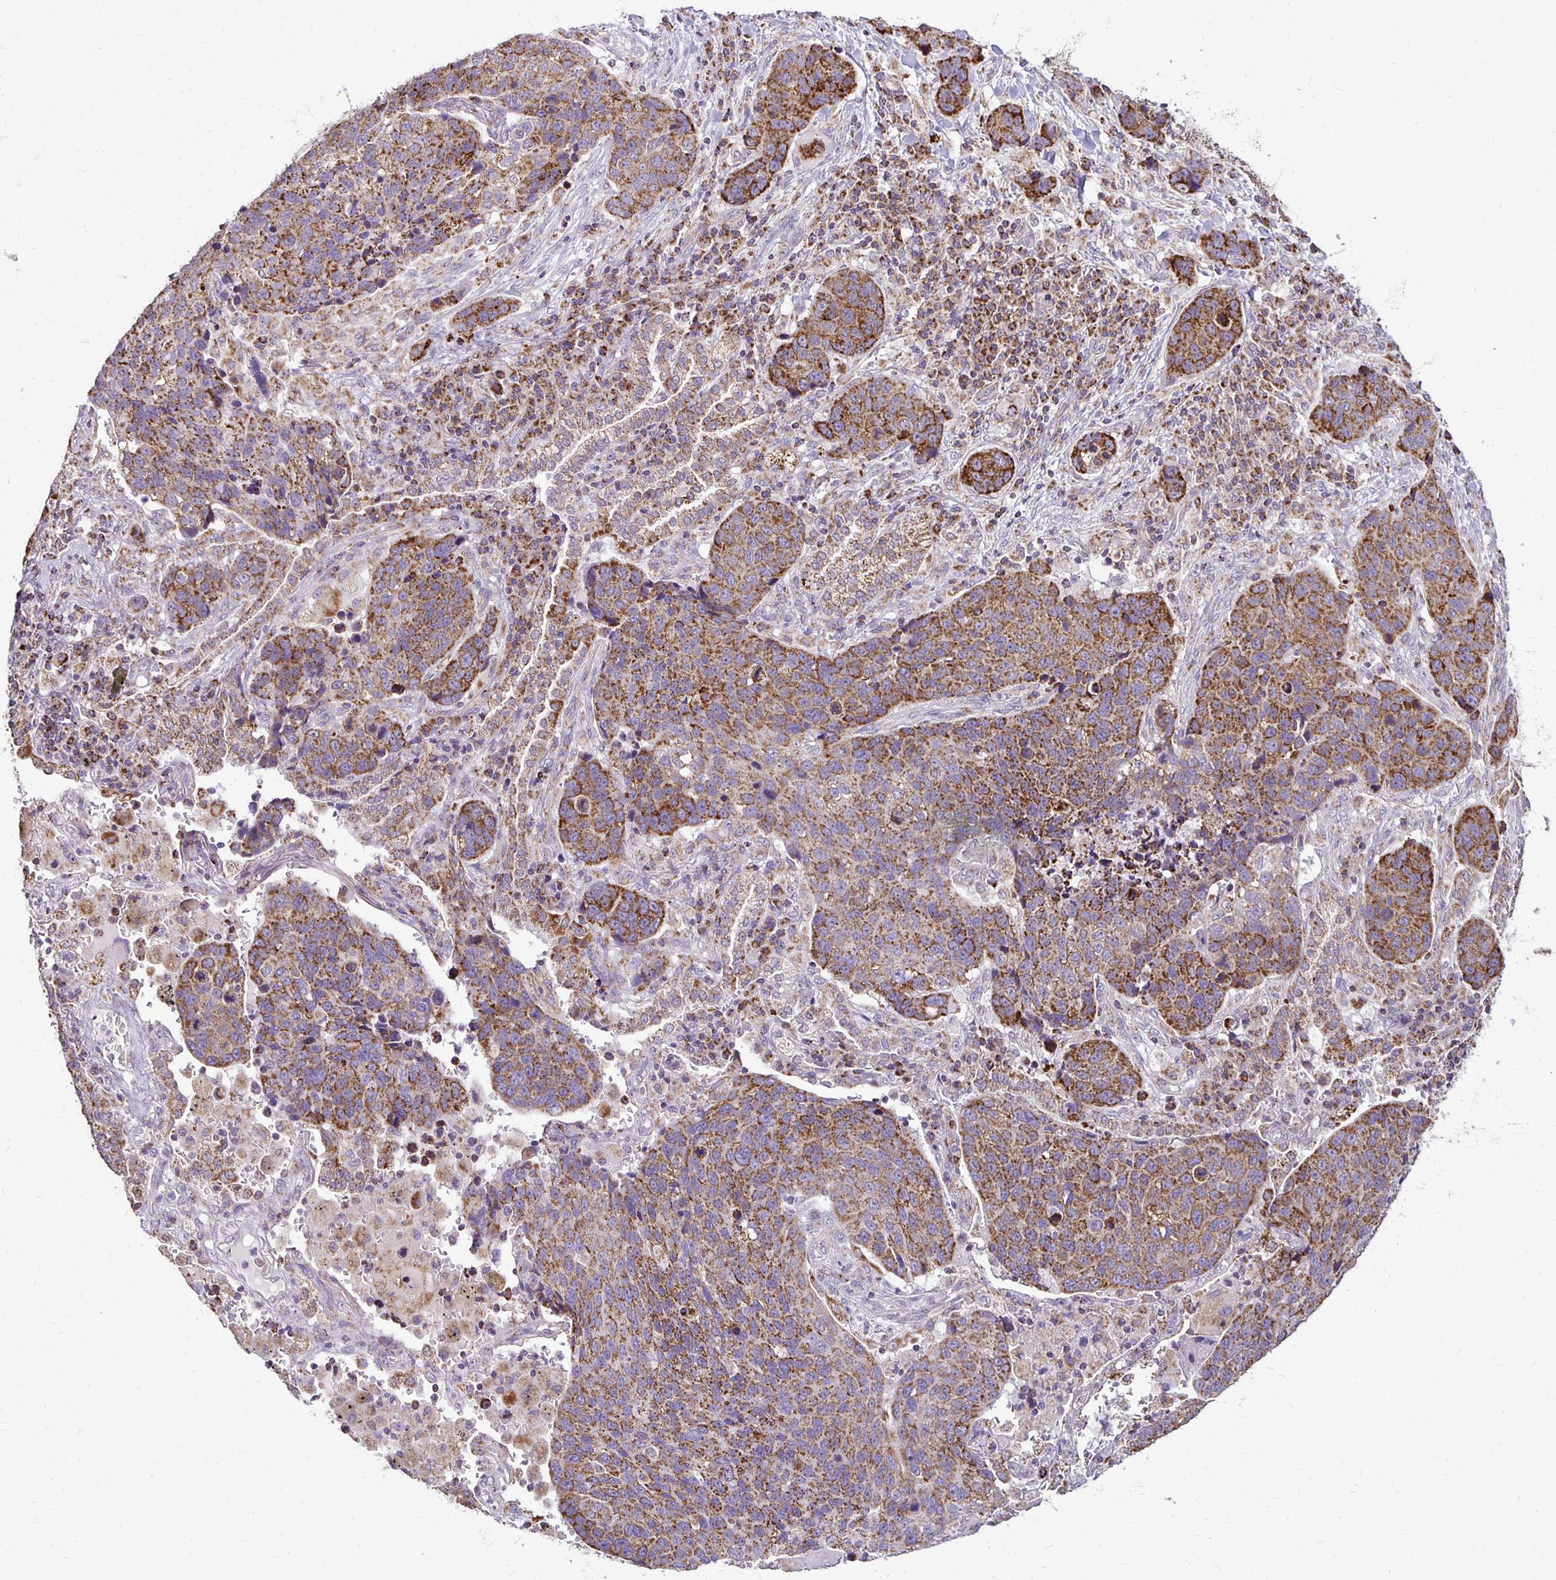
{"staining": {"intensity": "moderate", "quantity": ">75%", "location": "cytoplasmic/membranous"}, "tissue": "lung cancer", "cell_type": "Tumor cells", "image_type": "cancer", "snomed": [{"axis": "morphology", "description": "Squamous cell carcinoma, NOS"}, {"axis": "topography", "description": "Lymph node"}, {"axis": "topography", "description": "Lung"}], "caption": "A brown stain labels moderate cytoplasmic/membranous positivity of a protein in human lung cancer (squamous cell carcinoma) tumor cells.", "gene": "IER3", "patient": {"sex": "male", "age": 61}}